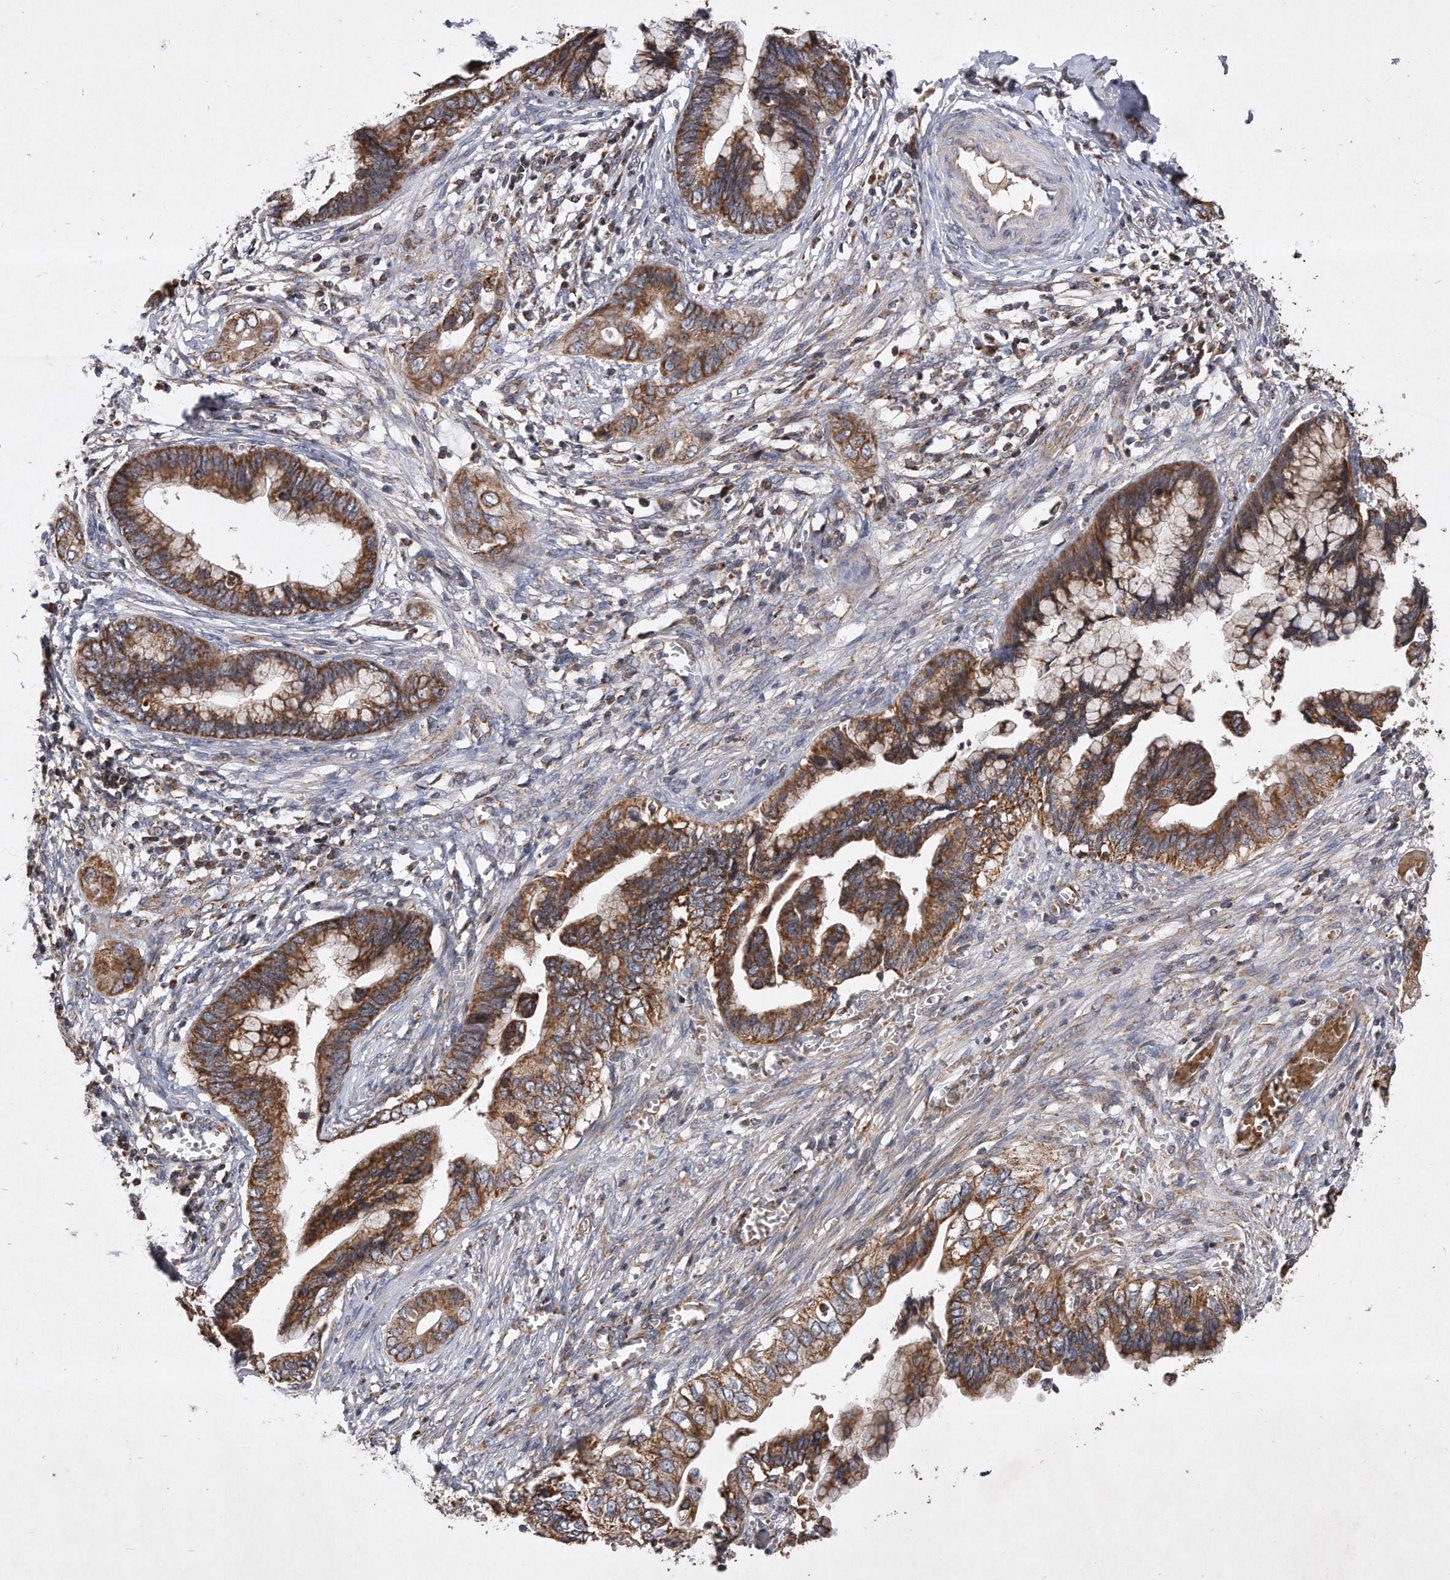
{"staining": {"intensity": "strong", "quantity": ">75%", "location": "cytoplasmic/membranous"}, "tissue": "cervical cancer", "cell_type": "Tumor cells", "image_type": "cancer", "snomed": [{"axis": "morphology", "description": "Adenocarcinoma, NOS"}, {"axis": "topography", "description": "Cervix"}], "caption": "This image demonstrates cervical adenocarcinoma stained with IHC to label a protein in brown. The cytoplasmic/membranous of tumor cells show strong positivity for the protein. Nuclei are counter-stained blue.", "gene": "PPP5C", "patient": {"sex": "female", "age": 44}}